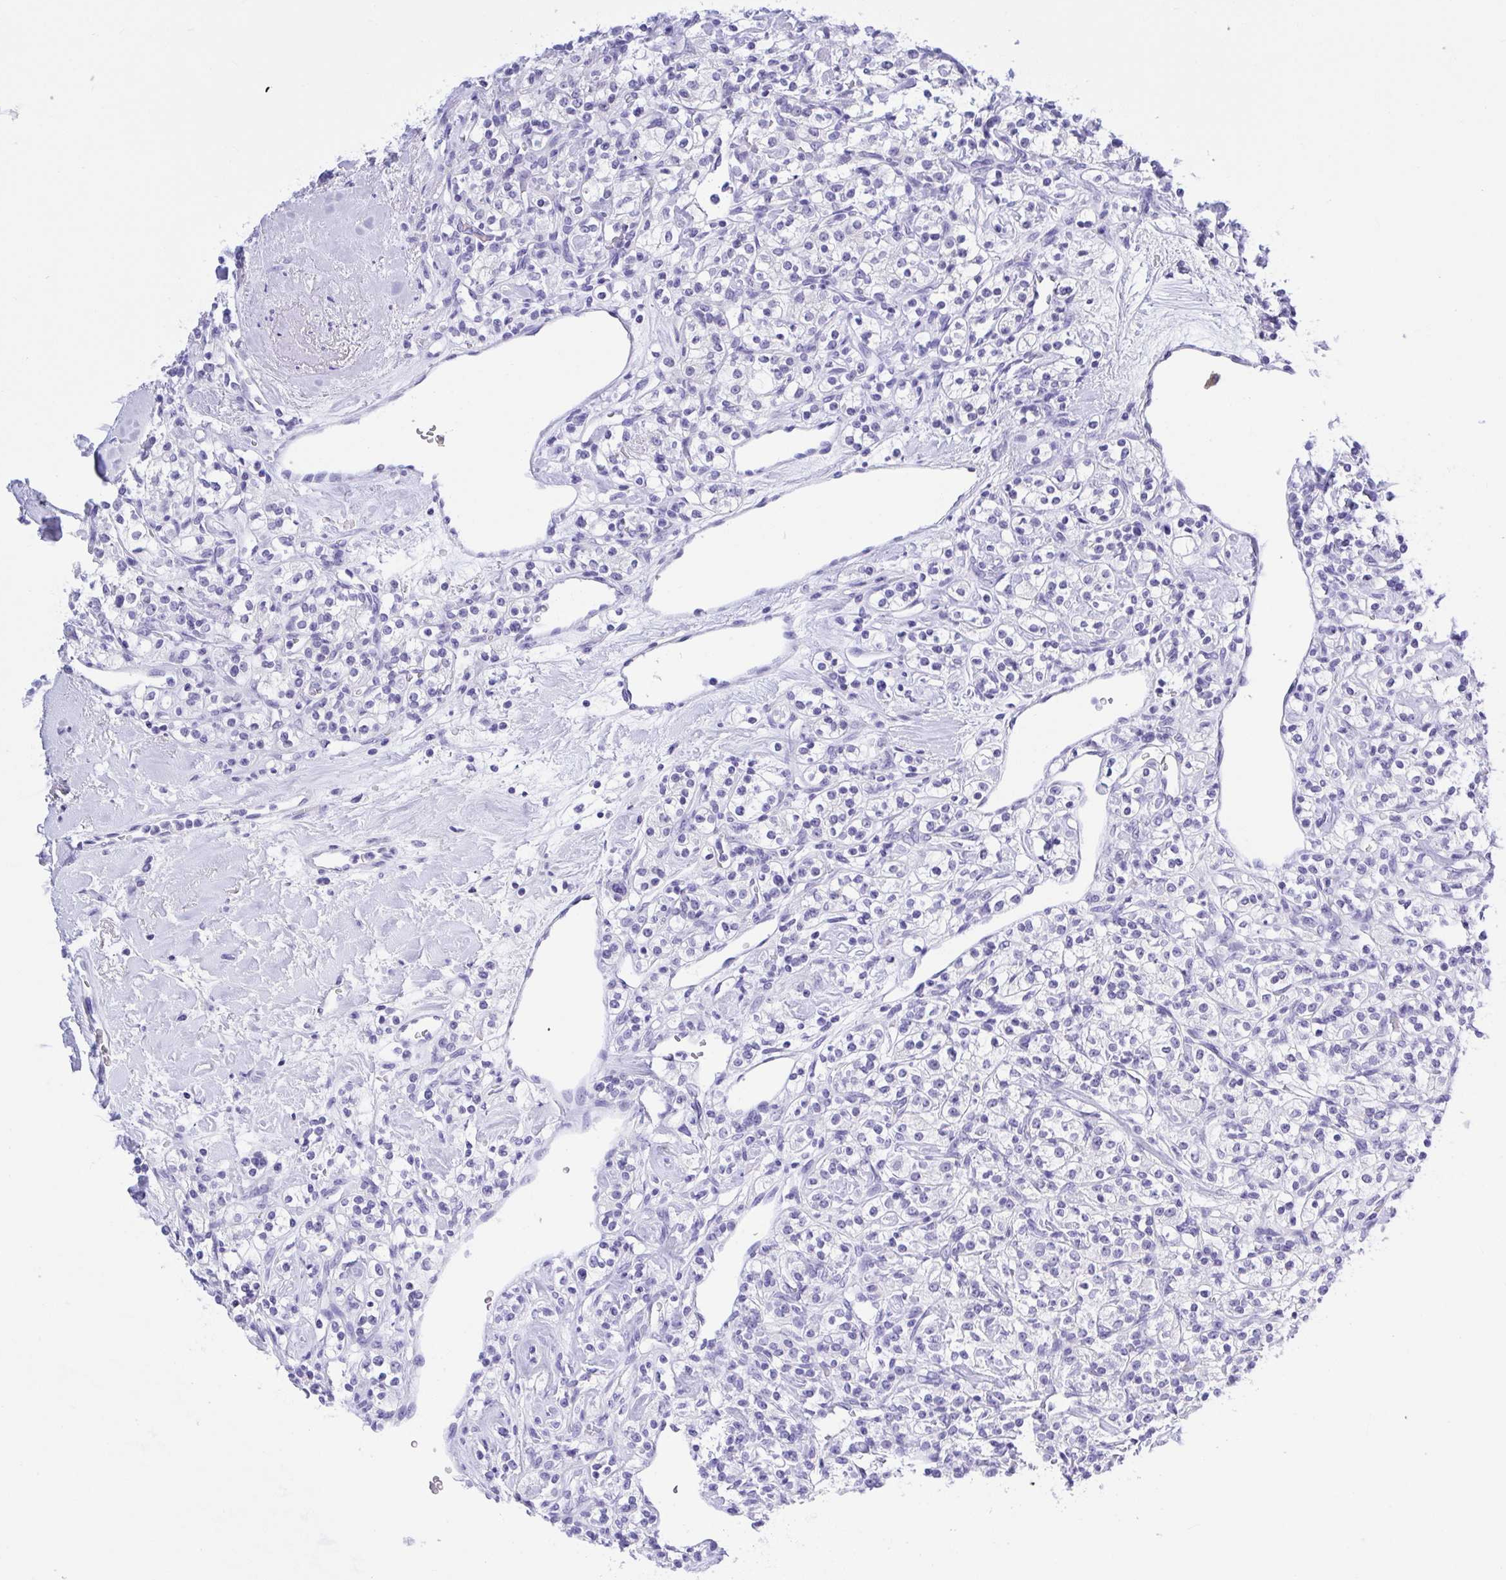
{"staining": {"intensity": "negative", "quantity": "none", "location": "none"}, "tissue": "renal cancer", "cell_type": "Tumor cells", "image_type": "cancer", "snomed": [{"axis": "morphology", "description": "Adenocarcinoma, NOS"}, {"axis": "topography", "description": "Kidney"}], "caption": "Tumor cells are negative for protein expression in human adenocarcinoma (renal).", "gene": "THOP1", "patient": {"sex": "male", "age": 77}}